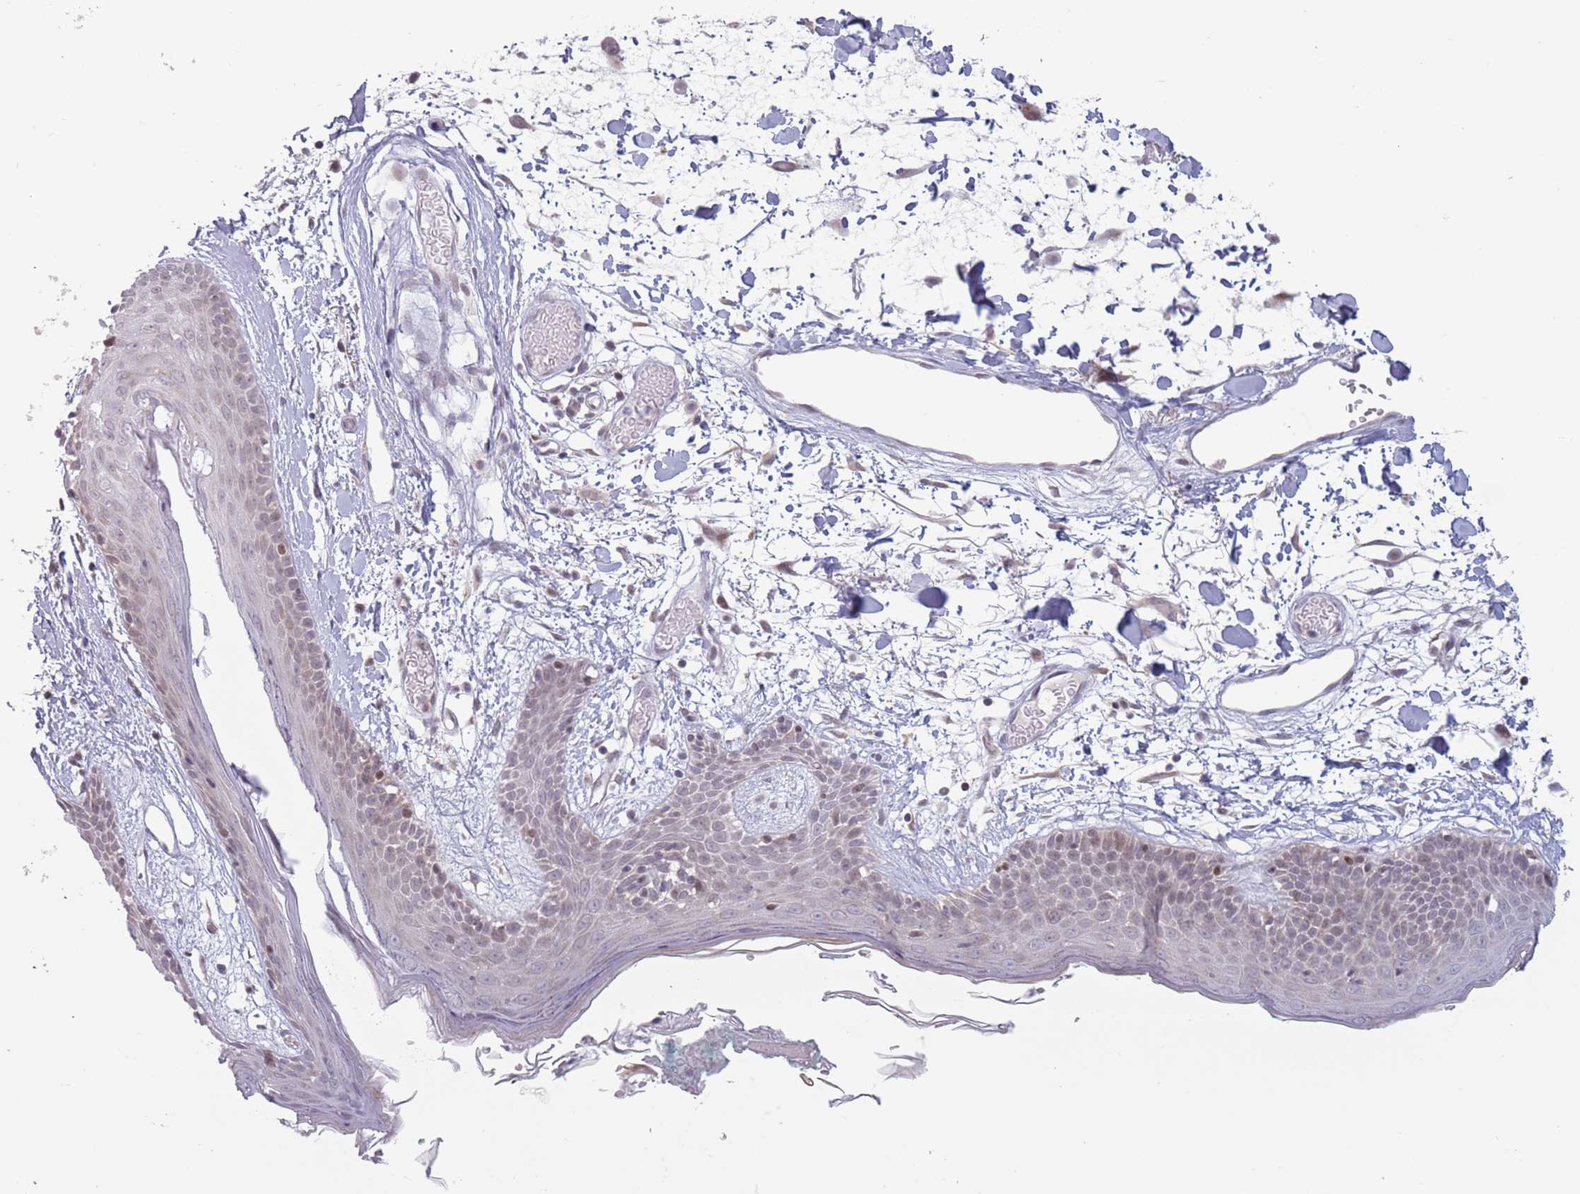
{"staining": {"intensity": "negative", "quantity": "none", "location": "none"}, "tissue": "skin", "cell_type": "Fibroblasts", "image_type": "normal", "snomed": [{"axis": "morphology", "description": "Normal tissue, NOS"}, {"axis": "topography", "description": "Skin"}], "caption": "Skin stained for a protein using immunohistochemistry reveals no staining fibroblasts.", "gene": "MRPL34", "patient": {"sex": "male", "age": 79}}